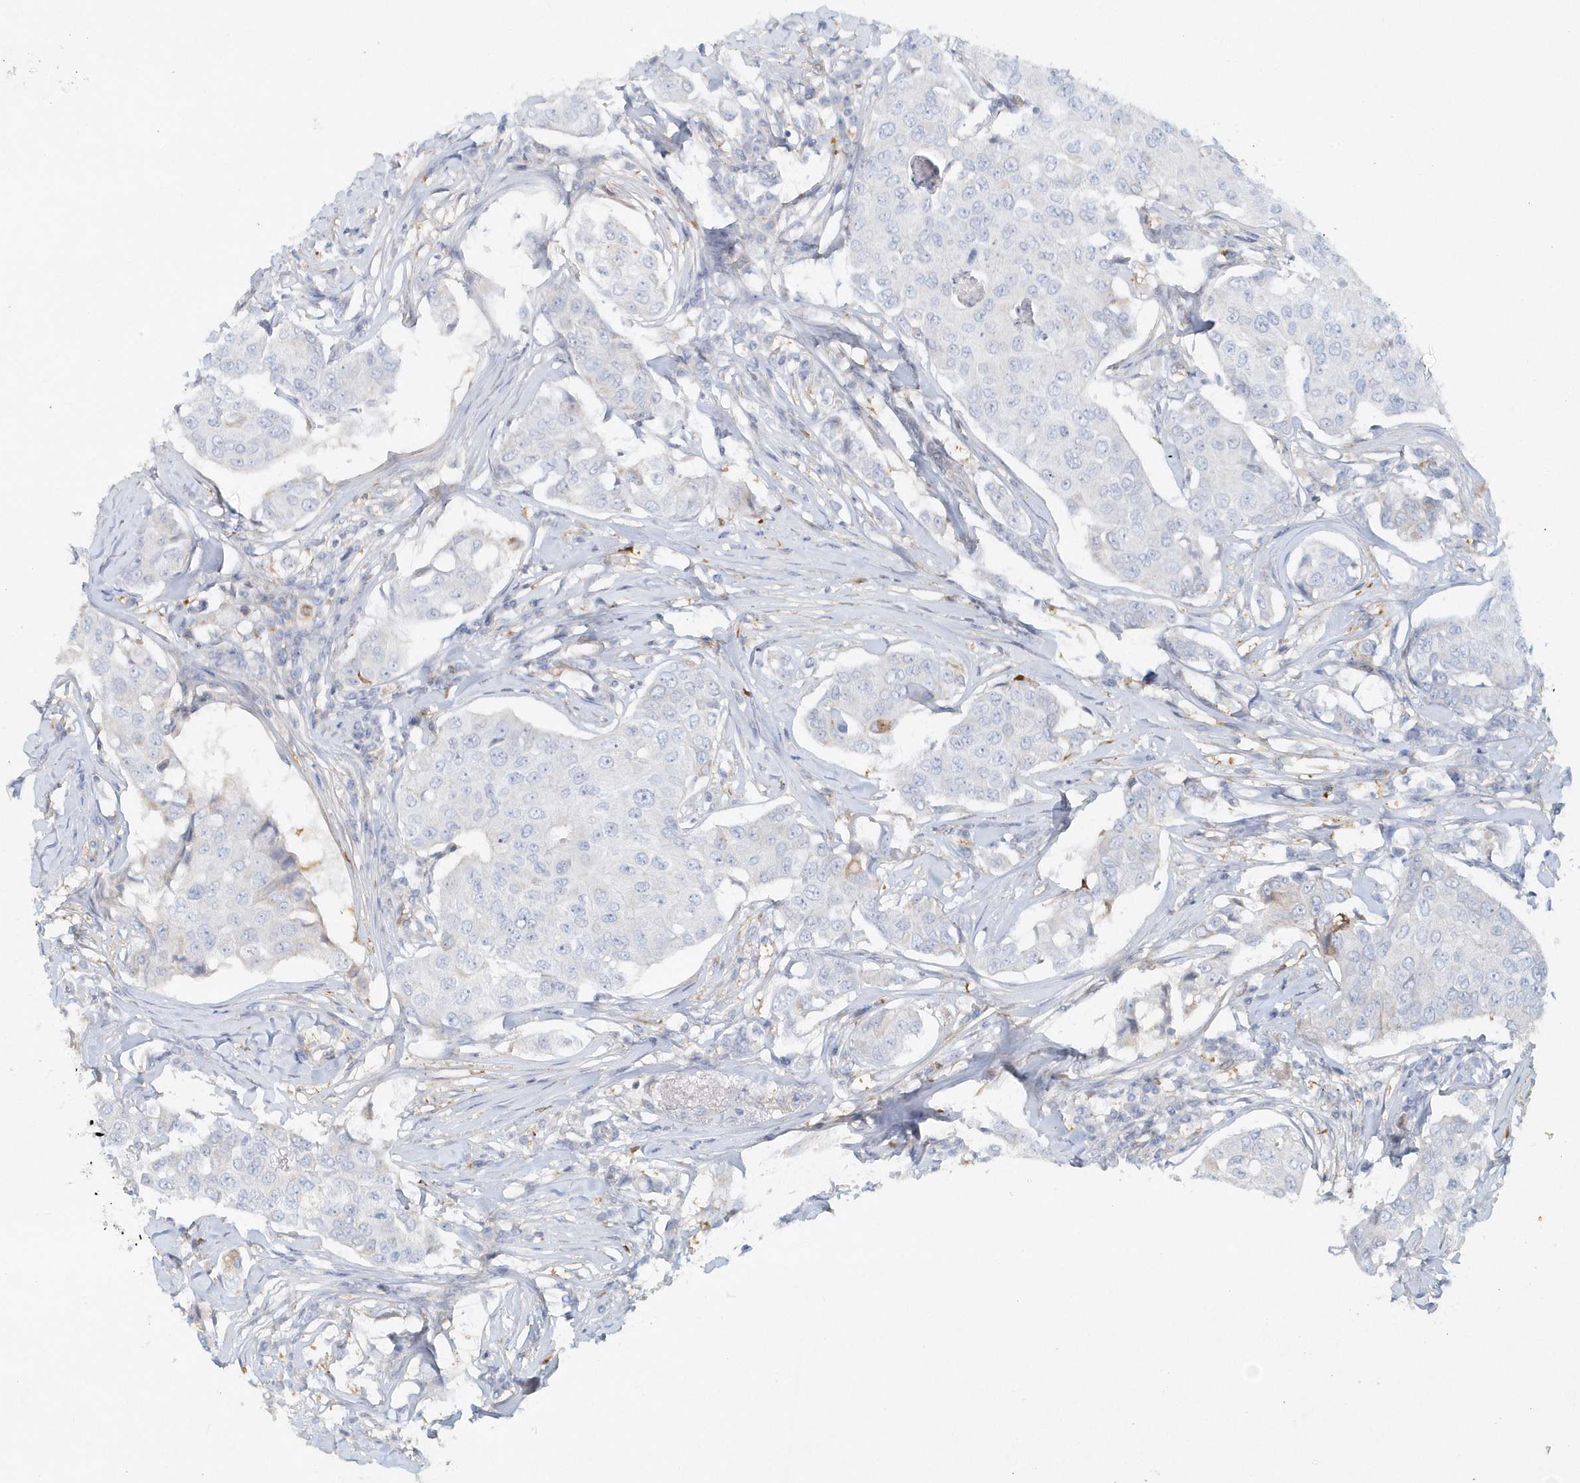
{"staining": {"intensity": "negative", "quantity": "none", "location": "none"}, "tissue": "breast cancer", "cell_type": "Tumor cells", "image_type": "cancer", "snomed": [{"axis": "morphology", "description": "Duct carcinoma"}, {"axis": "topography", "description": "Breast"}], "caption": "Breast infiltrating ductal carcinoma was stained to show a protein in brown. There is no significant staining in tumor cells.", "gene": "DNAH1", "patient": {"sex": "female", "age": 80}}